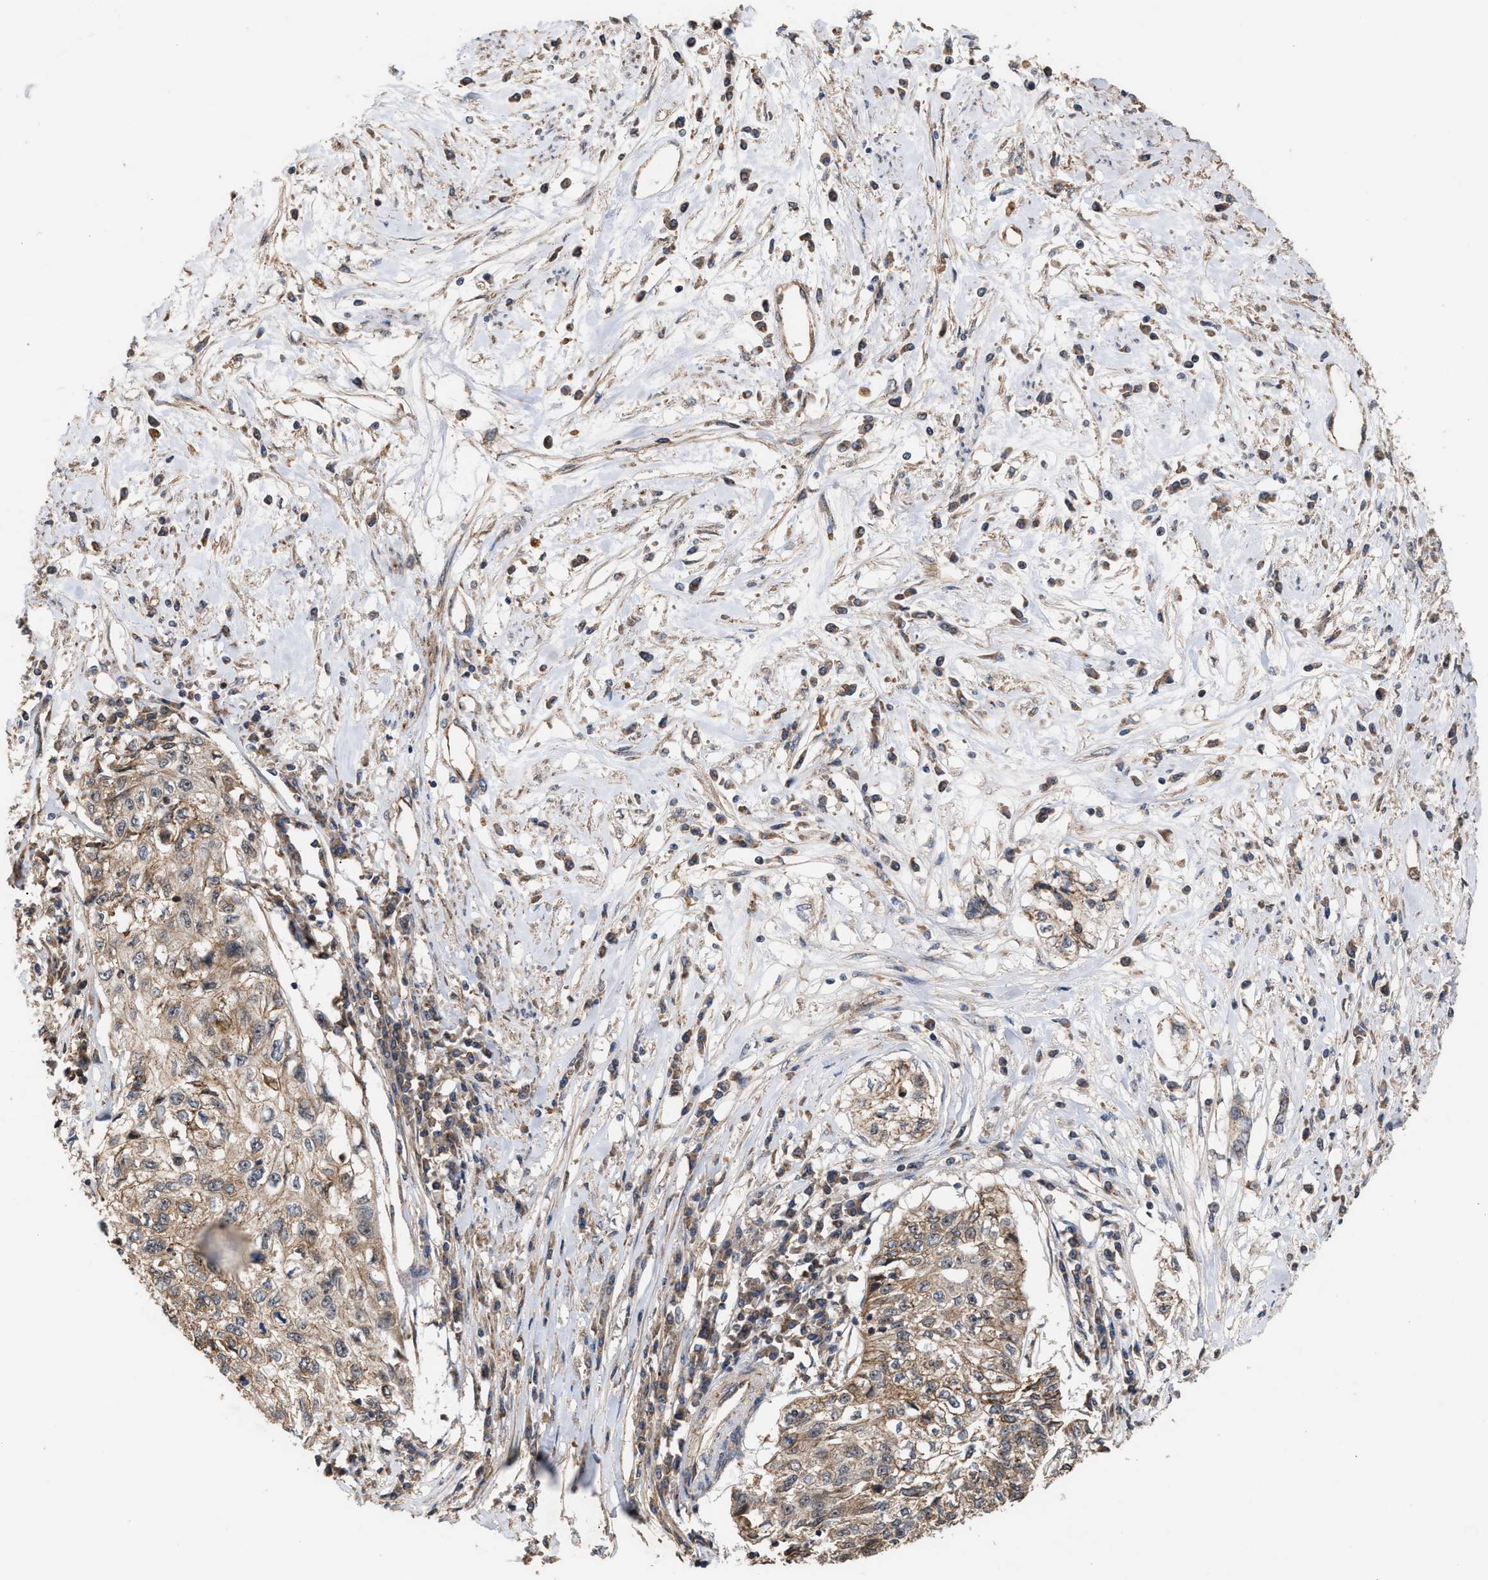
{"staining": {"intensity": "weak", "quantity": ">75%", "location": "cytoplasmic/membranous"}, "tissue": "cervical cancer", "cell_type": "Tumor cells", "image_type": "cancer", "snomed": [{"axis": "morphology", "description": "Squamous cell carcinoma, NOS"}, {"axis": "topography", "description": "Cervix"}], "caption": "Weak cytoplasmic/membranous staining for a protein is present in about >75% of tumor cells of cervical cancer (squamous cell carcinoma) using immunohistochemistry.", "gene": "EXOSC2", "patient": {"sex": "female", "age": 57}}